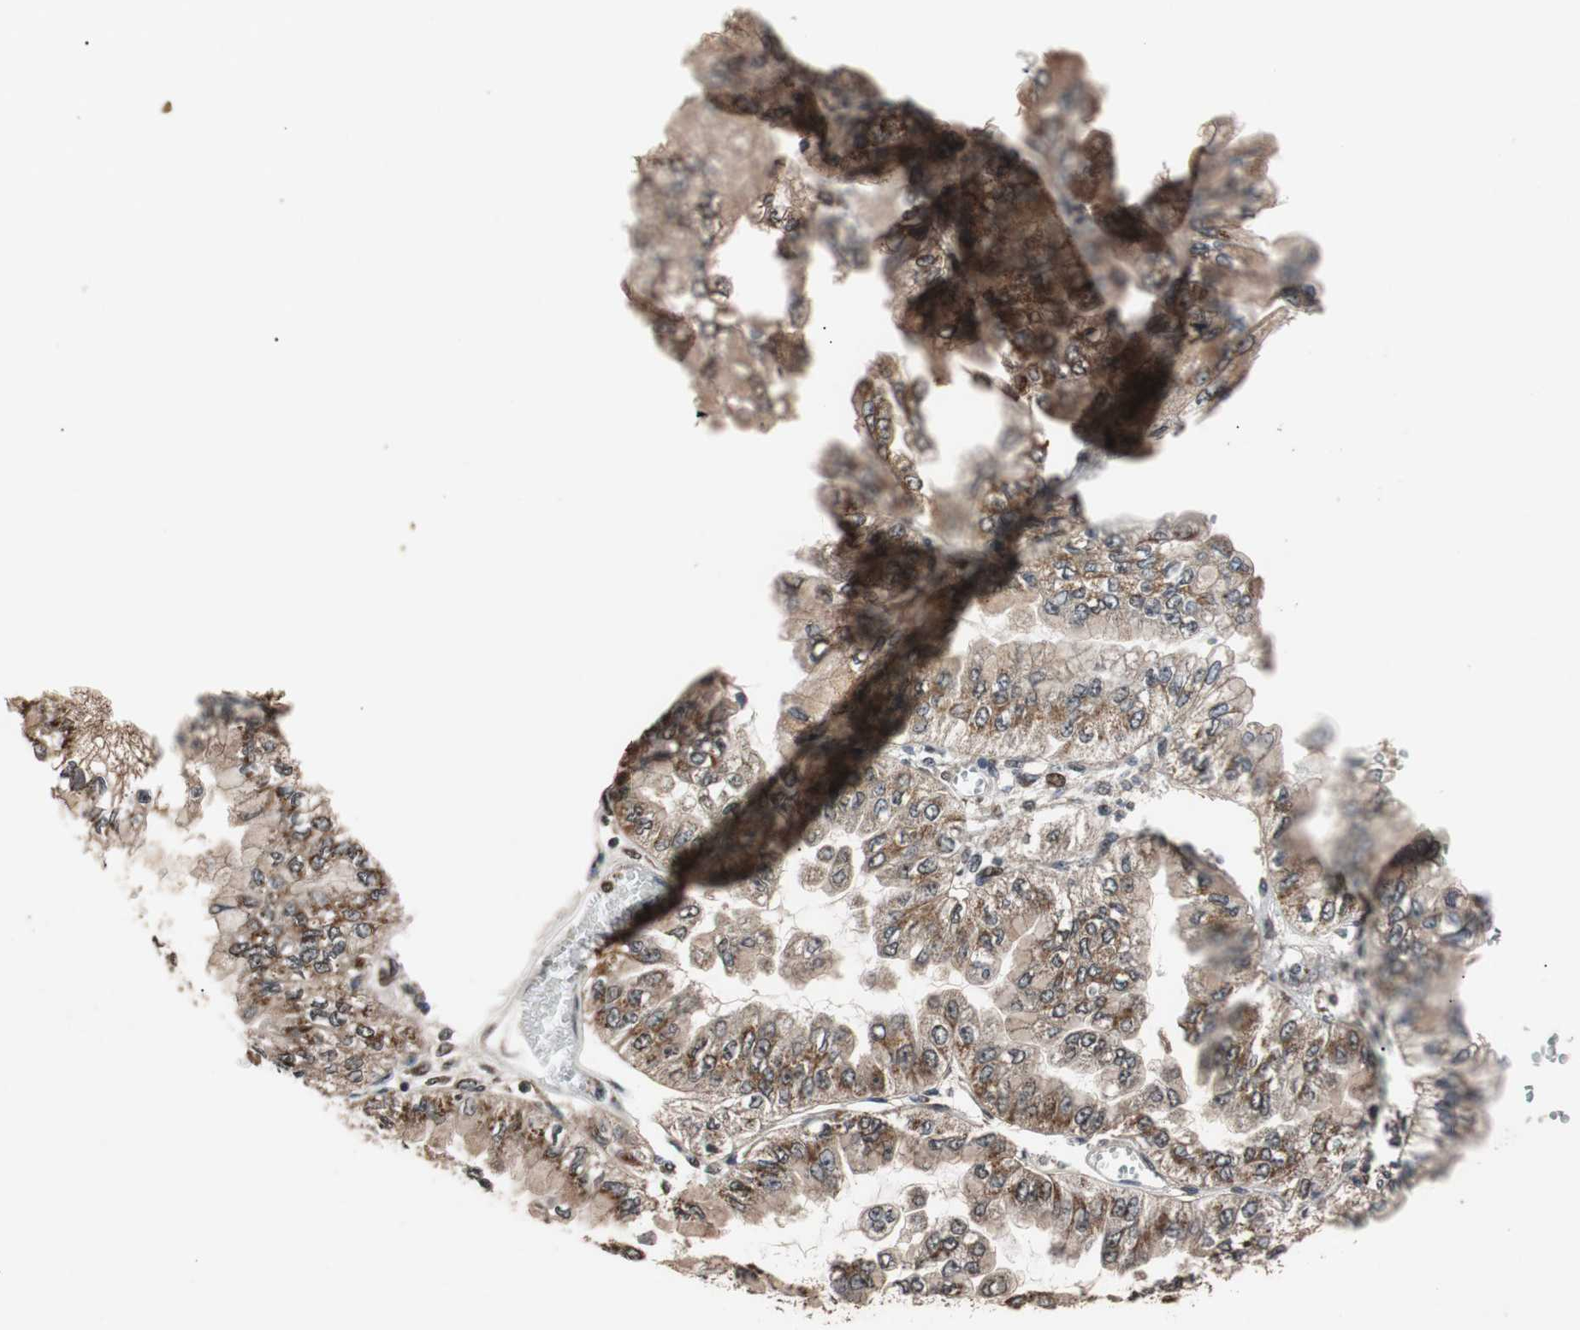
{"staining": {"intensity": "moderate", "quantity": ">75%", "location": "cytoplasmic/membranous"}, "tissue": "liver cancer", "cell_type": "Tumor cells", "image_type": "cancer", "snomed": [{"axis": "morphology", "description": "Cholangiocarcinoma"}, {"axis": "topography", "description": "Liver"}], "caption": "Brown immunohistochemical staining in liver cancer (cholangiocarcinoma) shows moderate cytoplasmic/membranous expression in approximately >75% of tumor cells. Nuclei are stained in blue.", "gene": "USP31", "patient": {"sex": "female", "age": 79}}